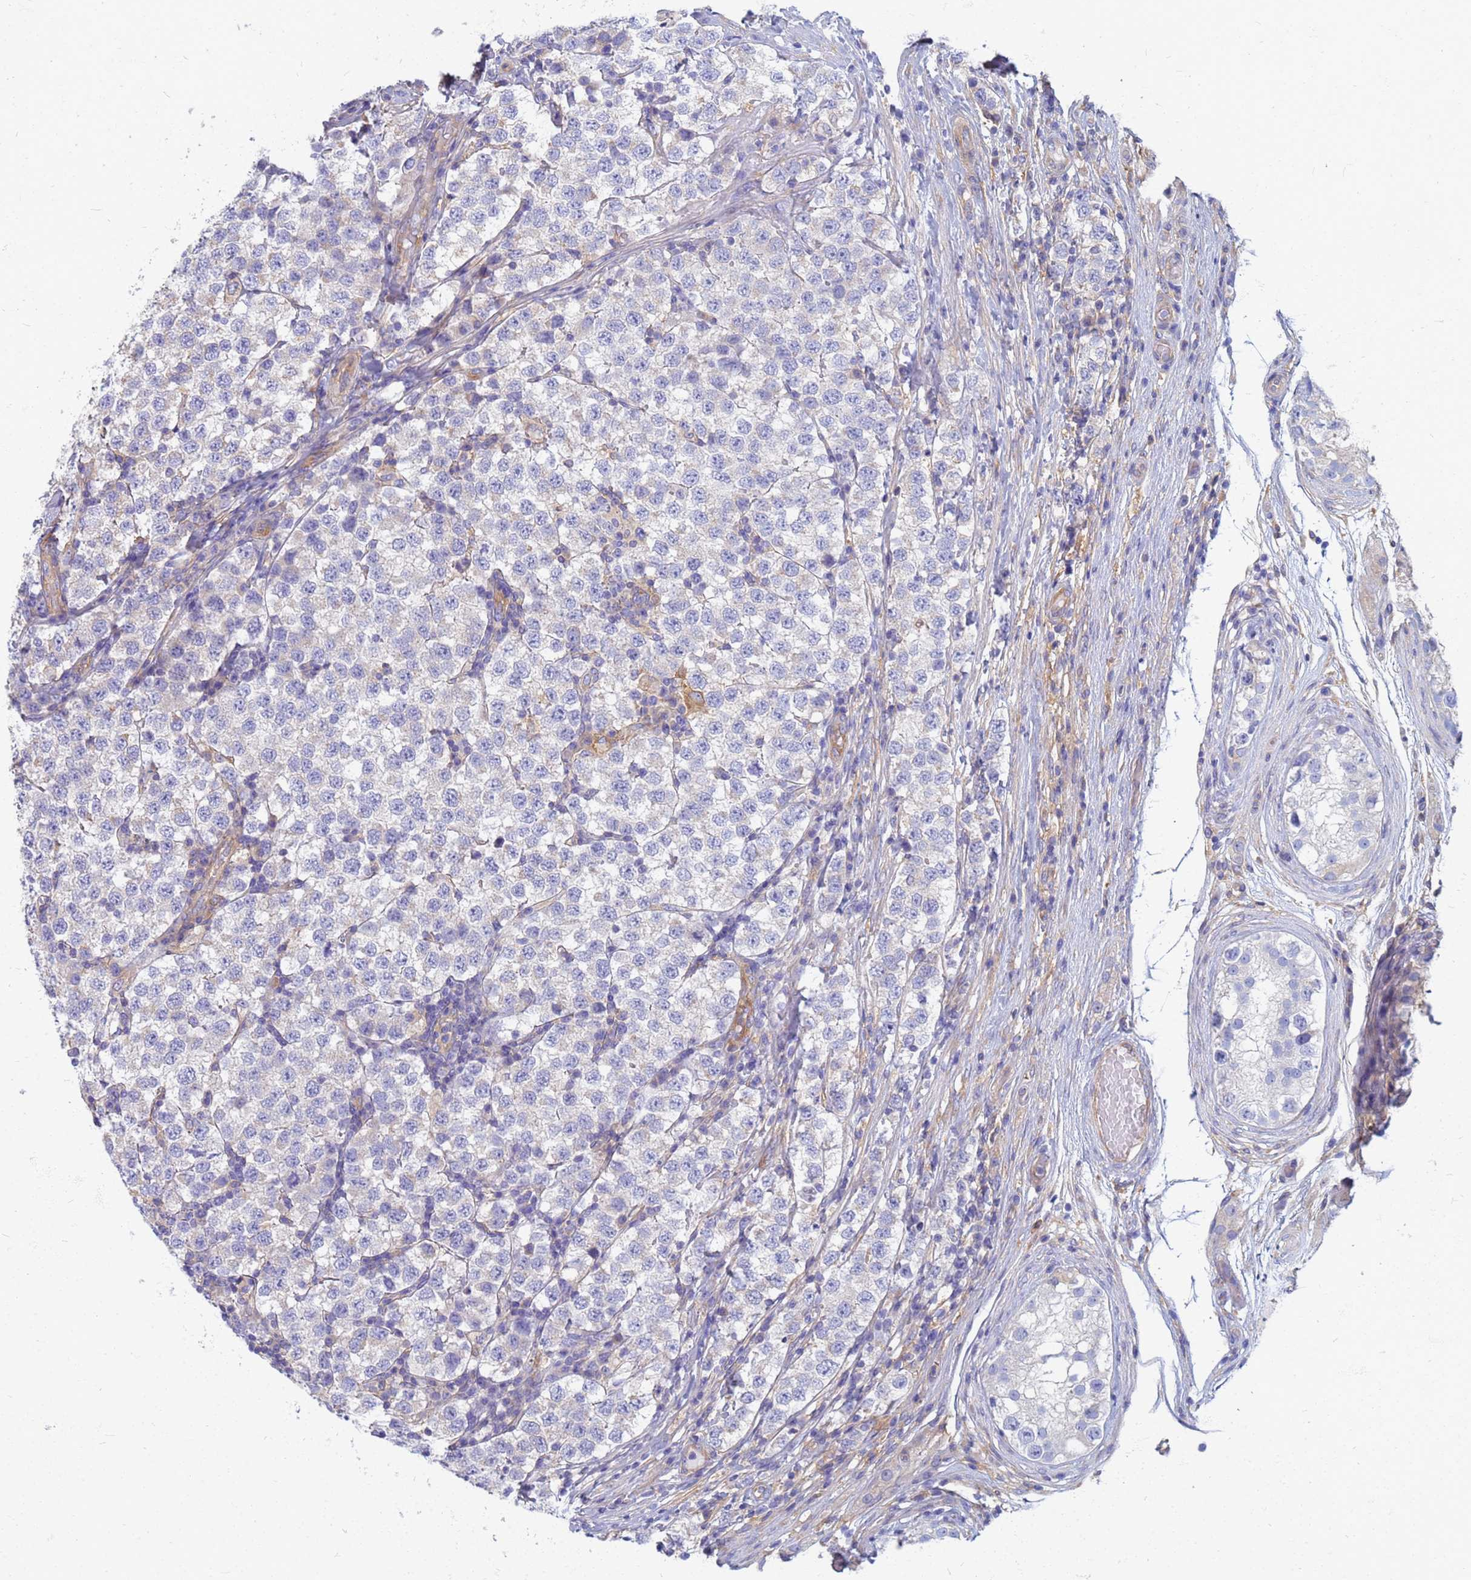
{"staining": {"intensity": "negative", "quantity": "none", "location": "none"}, "tissue": "testis cancer", "cell_type": "Tumor cells", "image_type": "cancer", "snomed": [{"axis": "morphology", "description": "Seminoma, NOS"}, {"axis": "topography", "description": "Testis"}], "caption": "A histopathology image of human seminoma (testis) is negative for staining in tumor cells.", "gene": "EEA1", "patient": {"sex": "male", "age": 34}}